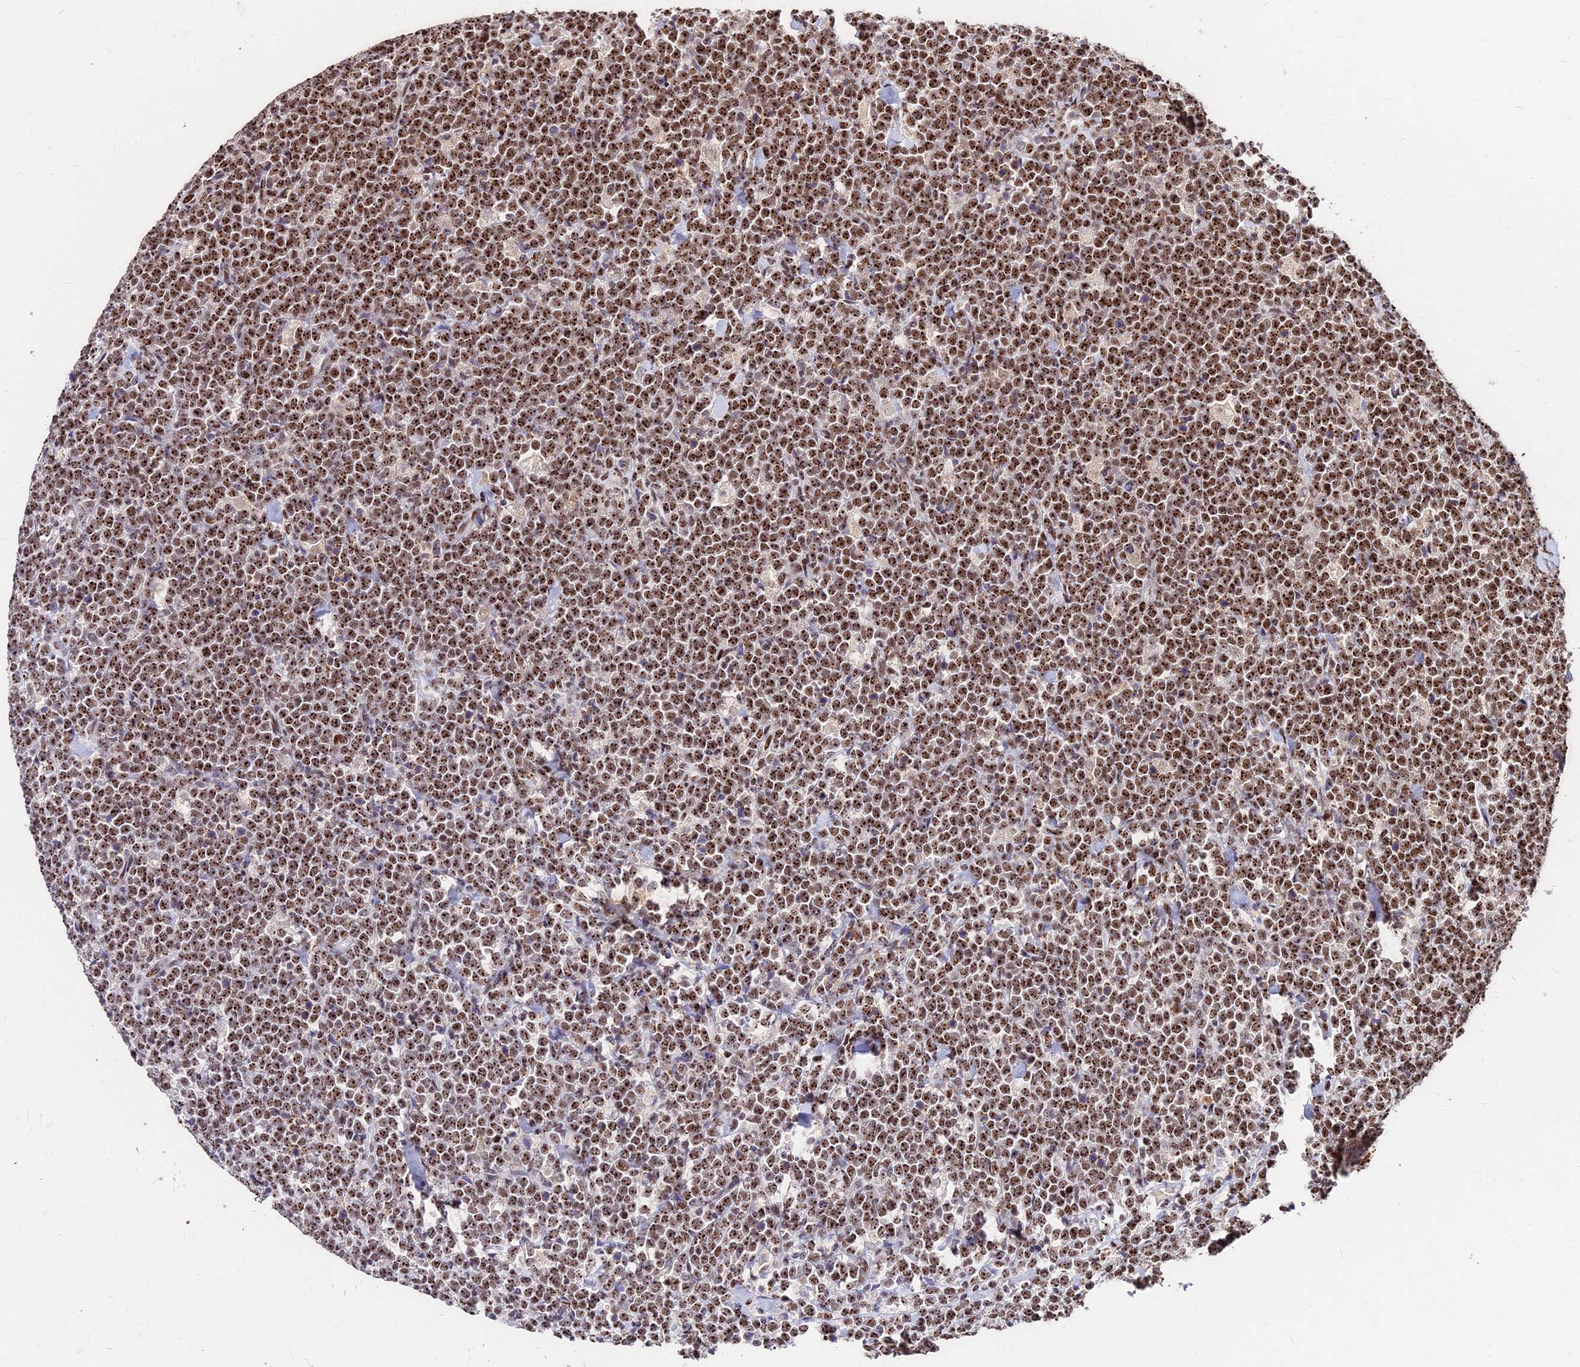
{"staining": {"intensity": "strong", "quantity": ">75%", "location": "nuclear"}, "tissue": "lymphoma", "cell_type": "Tumor cells", "image_type": "cancer", "snomed": [{"axis": "morphology", "description": "Malignant lymphoma, non-Hodgkin's type, High grade"}, {"axis": "topography", "description": "Small intestine"}], "caption": "An image of human malignant lymphoma, non-Hodgkin's type (high-grade) stained for a protein exhibits strong nuclear brown staining in tumor cells. Immunohistochemistry (ihc) stains the protein in brown and the nuclei are stained blue.", "gene": "ZBED4", "patient": {"sex": "male", "age": 8}}